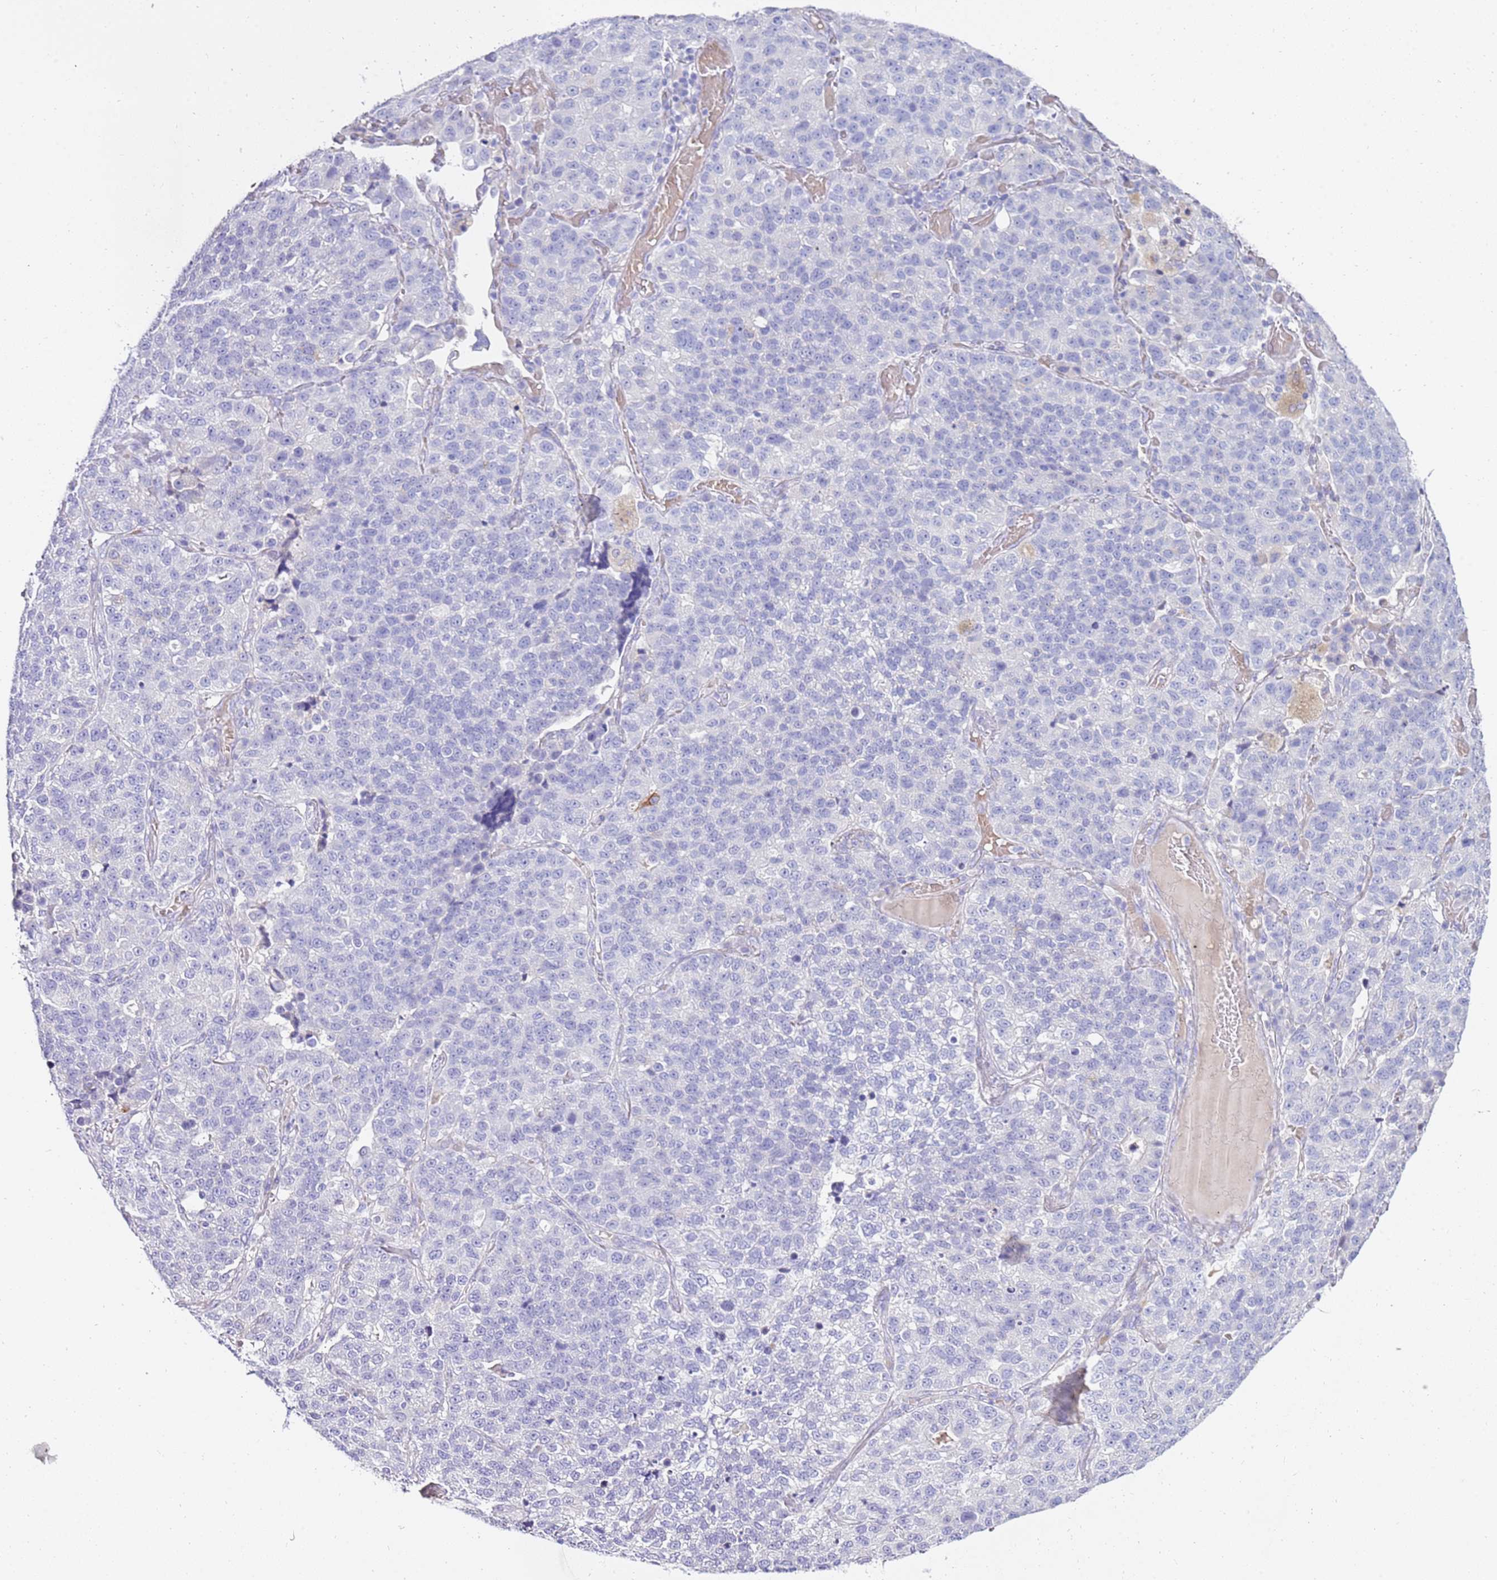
{"staining": {"intensity": "negative", "quantity": "none", "location": "none"}, "tissue": "lung cancer", "cell_type": "Tumor cells", "image_type": "cancer", "snomed": [{"axis": "morphology", "description": "Adenocarcinoma, NOS"}, {"axis": "topography", "description": "Lung"}], "caption": "IHC image of adenocarcinoma (lung) stained for a protein (brown), which reveals no staining in tumor cells.", "gene": "EVPLL", "patient": {"sex": "male", "age": 49}}